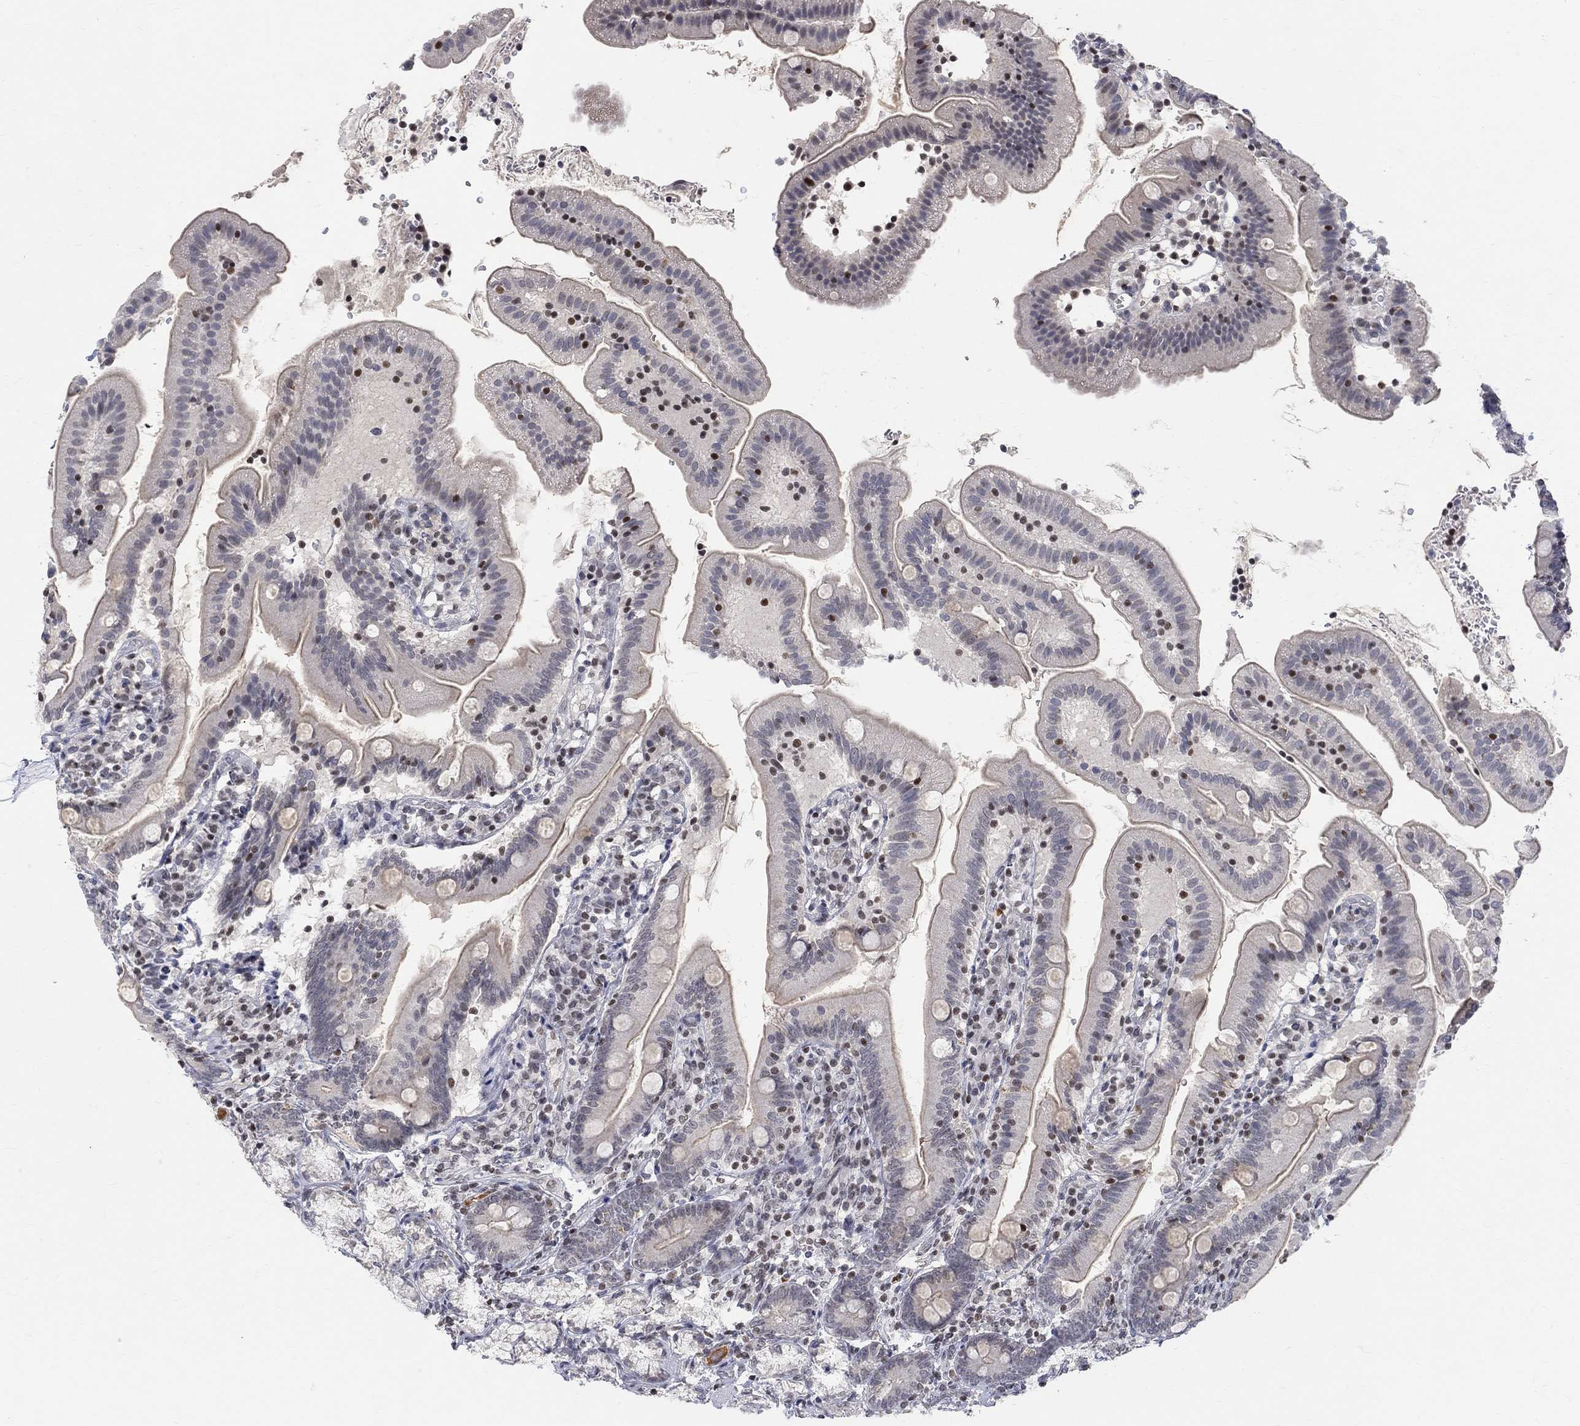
{"staining": {"intensity": "moderate", "quantity": "25%-75%", "location": "cytoplasmic/membranous"}, "tissue": "duodenum", "cell_type": "Glandular cells", "image_type": "normal", "snomed": [{"axis": "morphology", "description": "Normal tissue, NOS"}, {"axis": "topography", "description": "Duodenum"}], "caption": "This micrograph shows immunohistochemistry staining of benign human duodenum, with medium moderate cytoplasmic/membranous staining in approximately 25%-75% of glandular cells.", "gene": "KLF12", "patient": {"sex": "female", "age": 67}}